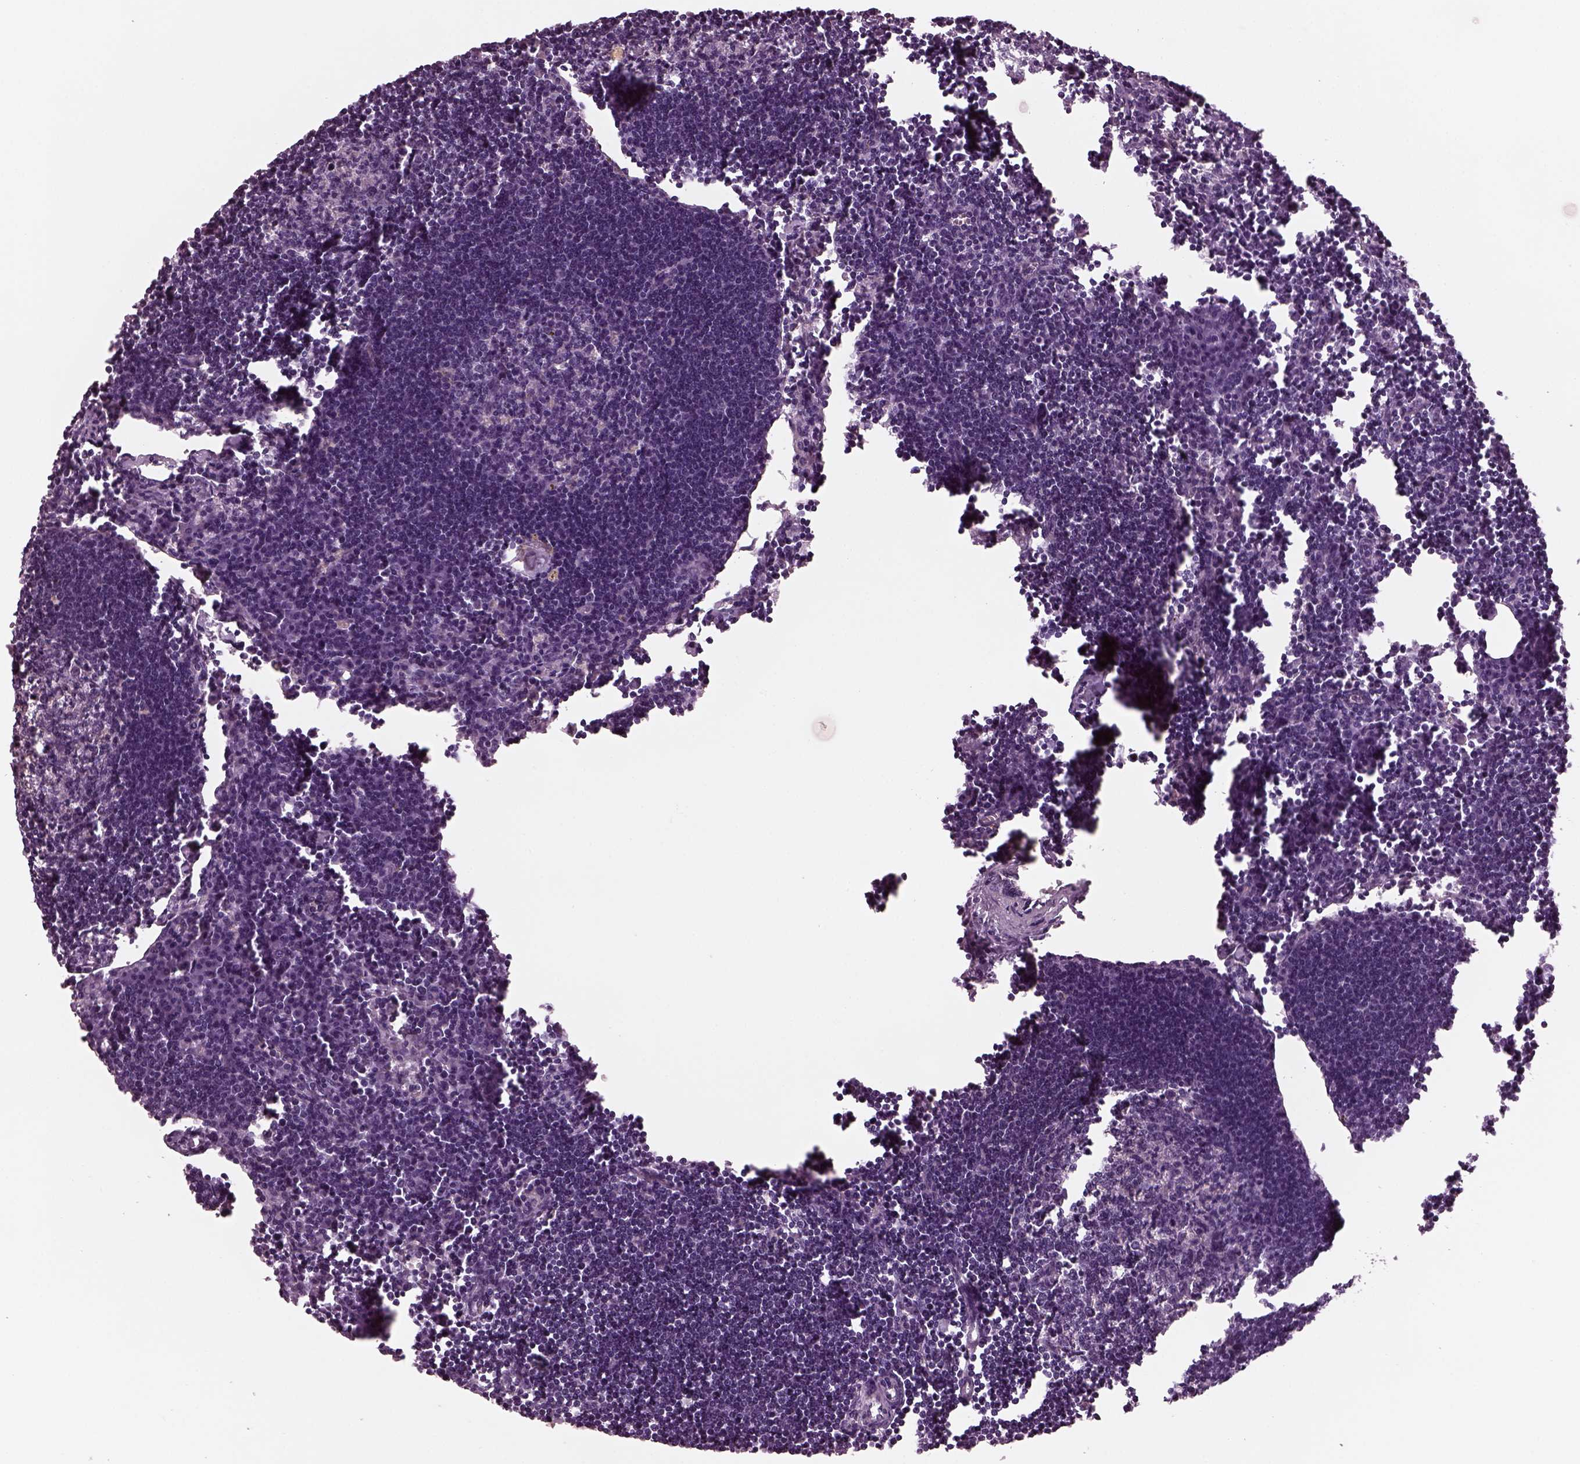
{"staining": {"intensity": "negative", "quantity": "none", "location": "none"}, "tissue": "lymph node", "cell_type": "Germinal center cells", "image_type": "normal", "snomed": [{"axis": "morphology", "description": "Normal tissue, NOS"}, {"axis": "topography", "description": "Lymph node"}], "caption": "The IHC photomicrograph has no significant expression in germinal center cells of lymph node.", "gene": "ODAD1", "patient": {"sex": "male", "age": 55}}